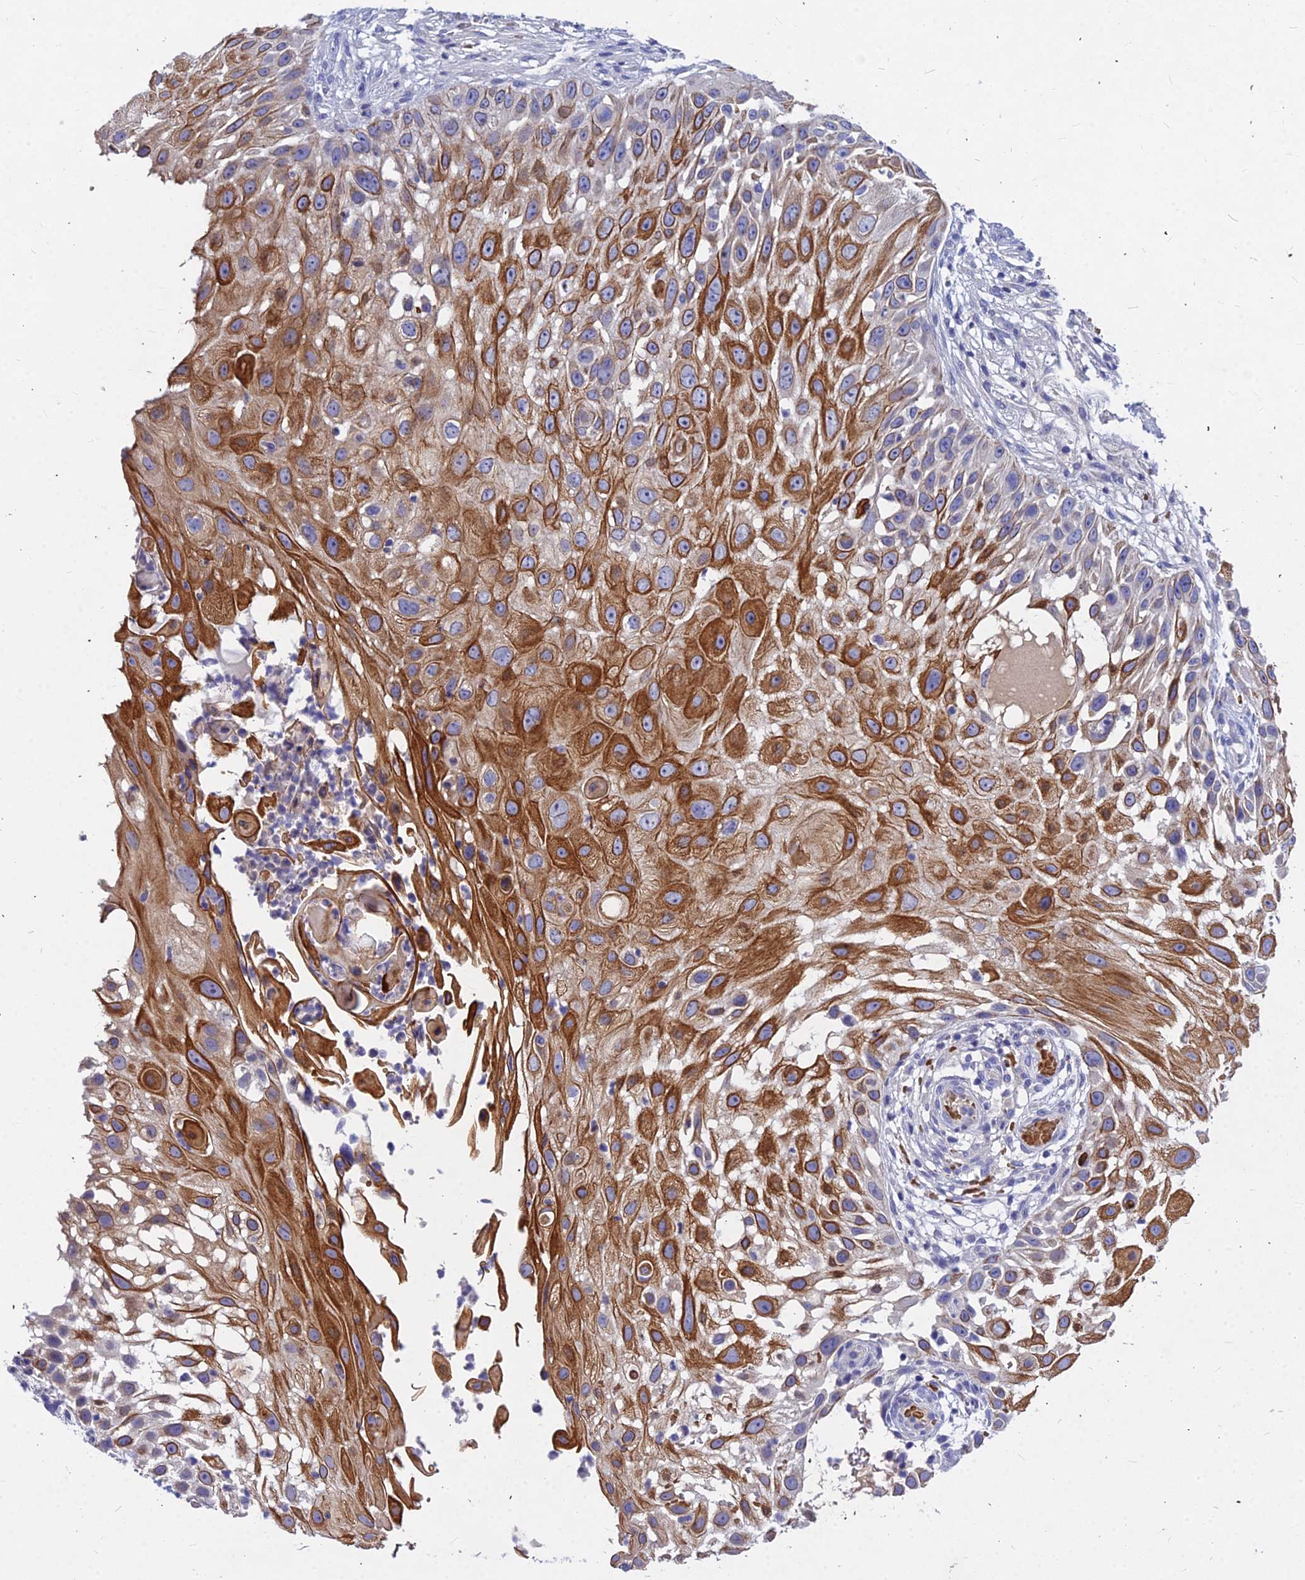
{"staining": {"intensity": "strong", "quantity": "25%-75%", "location": "cytoplasmic/membranous"}, "tissue": "skin cancer", "cell_type": "Tumor cells", "image_type": "cancer", "snomed": [{"axis": "morphology", "description": "Squamous cell carcinoma, NOS"}, {"axis": "topography", "description": "Skin"}], "caption": "A brown stain shows strong cytoplasmic/membranous expression of a protein in skin cancer (squamous cell carcinoma) tumor cells. The staining was performed using DAB (3,3'-diaminobenzidine), with brown indicating positive protein expression. Nuclei are stained blue with hematoxylin.", "gene": "DMRTA1", "patient": {"sex": "female", "age": 44}}